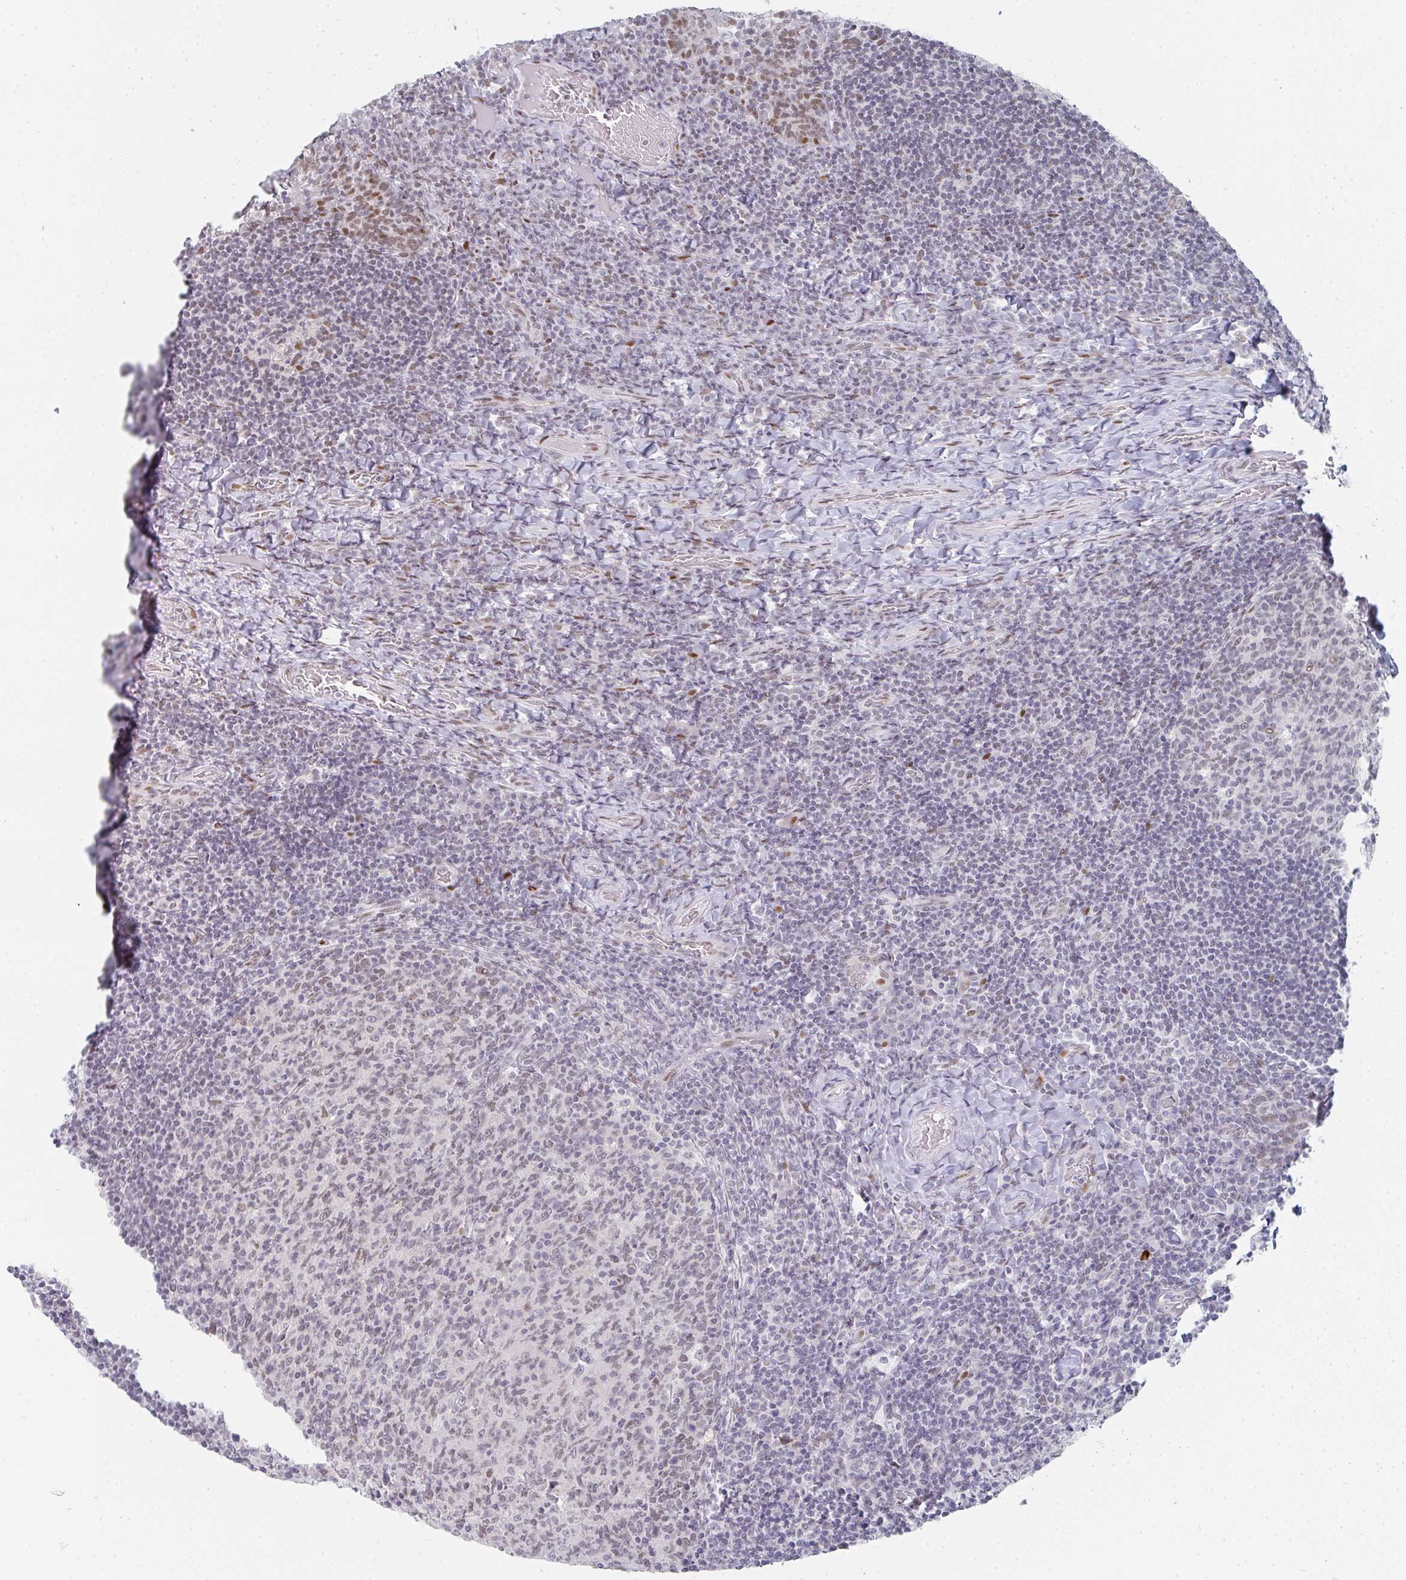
{"staining": {"intensity": "weak", "quantity": "25%-75%", "location": "nuclear"}, "tissue": "tonsil", "cell_type": "Germinal center cells", "image_type": "normal", "snomed": [{"axis": "morphology", "description": "Normal tissue, NOS"}, {"axis": "topography", "description": "Tonsil"}], "caption": "Weak nuclear staining is present in approximately 25%-75% of germinal center cells in benign tonsil. (Stains: DAB in brown, nuclei in blue, Microscopy: brightfield microscopy at high magnification).", "gene": "POU2AF2", "patient": {"sex": "female", "age": 10}}